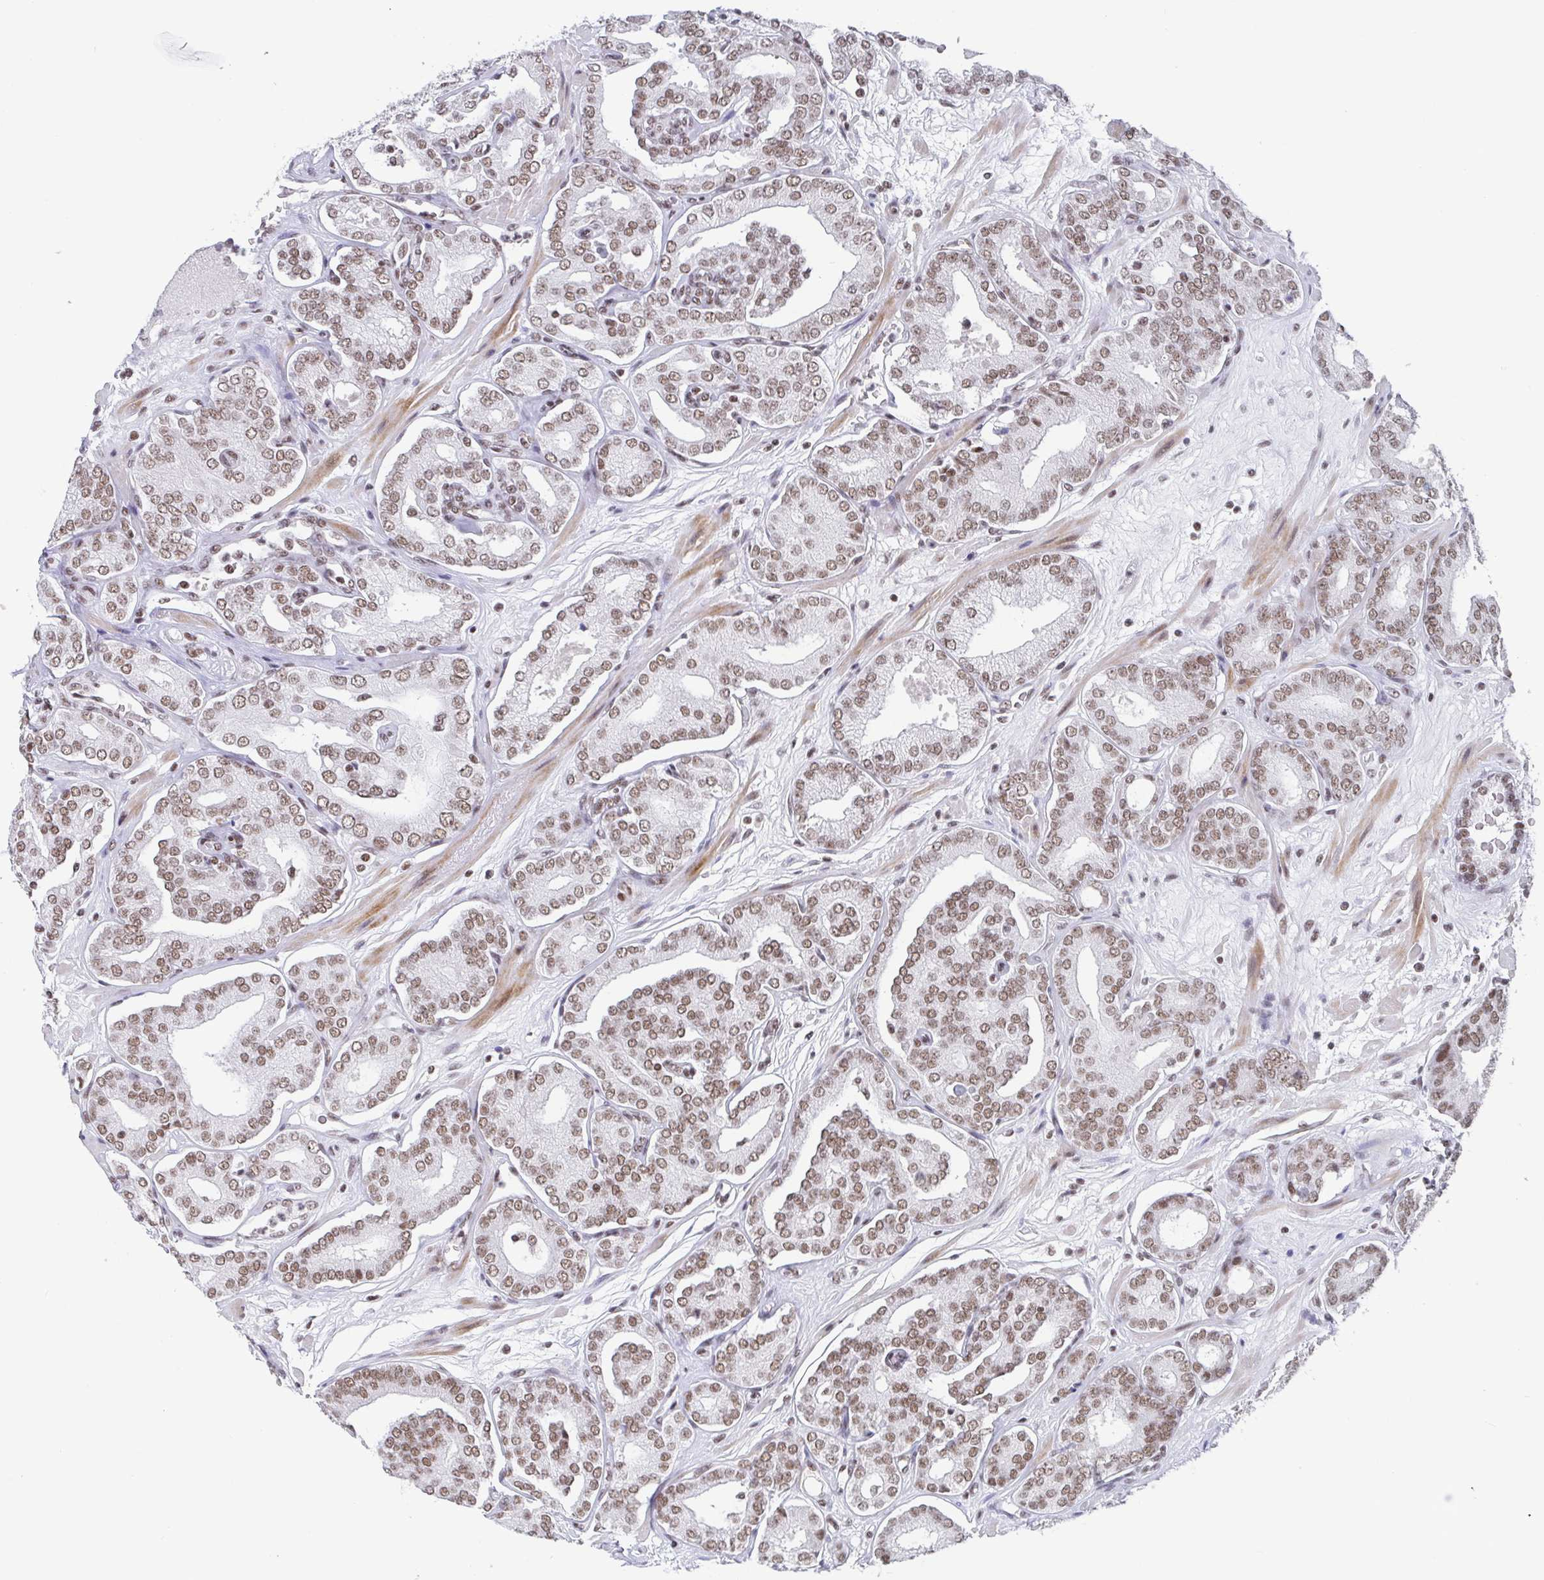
{"staining": {"intensity": "moderate", "quantity": "25%-75%", "location": "nuclear"}, "tissue": "prostate cancer", "cell_type": "Tumor cells", "image_type": "cancer", "snomed": [{"axis": "morphology", "description": "Adenocarcinoma, High grade"}, {"axis": "topography", "description": "Prostate"}], "caption": "Immunohistochemistry of human prostate cancer (adenocarcinoma (high-grade)) reveals medium levels of moderate nuclear staining in about 25%-75% of tumor cells. (brown staining indicates protein expression, while blue staining denotes nuclei).", "gene": "CTCF", "patient": {"sex": "male", "age": 66}}